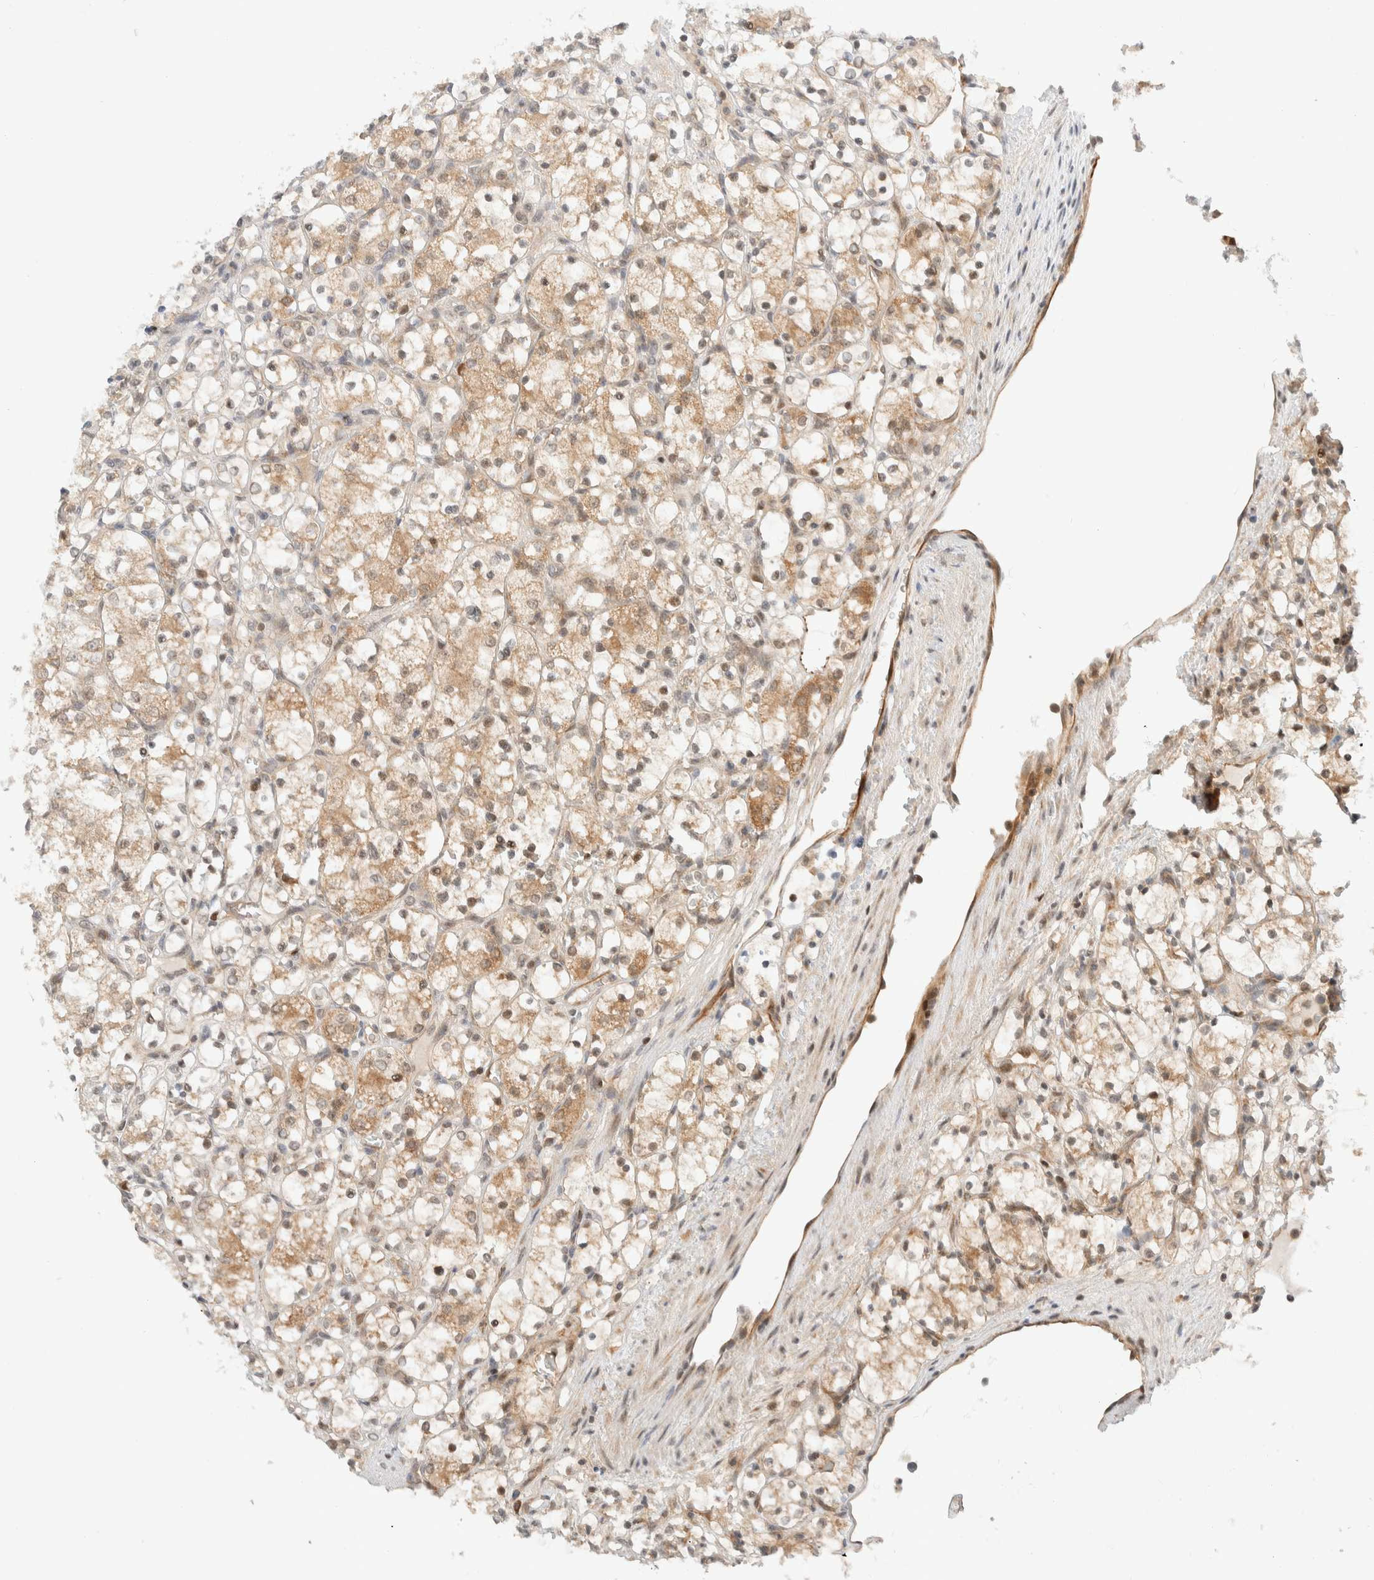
{"staining": {"intensity": "moderate", "quantity": ">75%", "location": "cytoplasmic/membranous"}, "tissue": "renal cancer", "cell_type": "Tumor cells", "image_type": "cancer", "snomed": [{"axis": "morphology", "description": "Adenocarcinoma, NOS"}, {"axis": "topography", "description": "Kidney"}], "caption": "The micrograph reveals a brown stain indicating the presence of a protein in the cytoplasmic/membranous of tumor cells in adenocarcinoma (renal).", "gene": "C8orf76", "patient": {"sex": "female", "age": 69}}